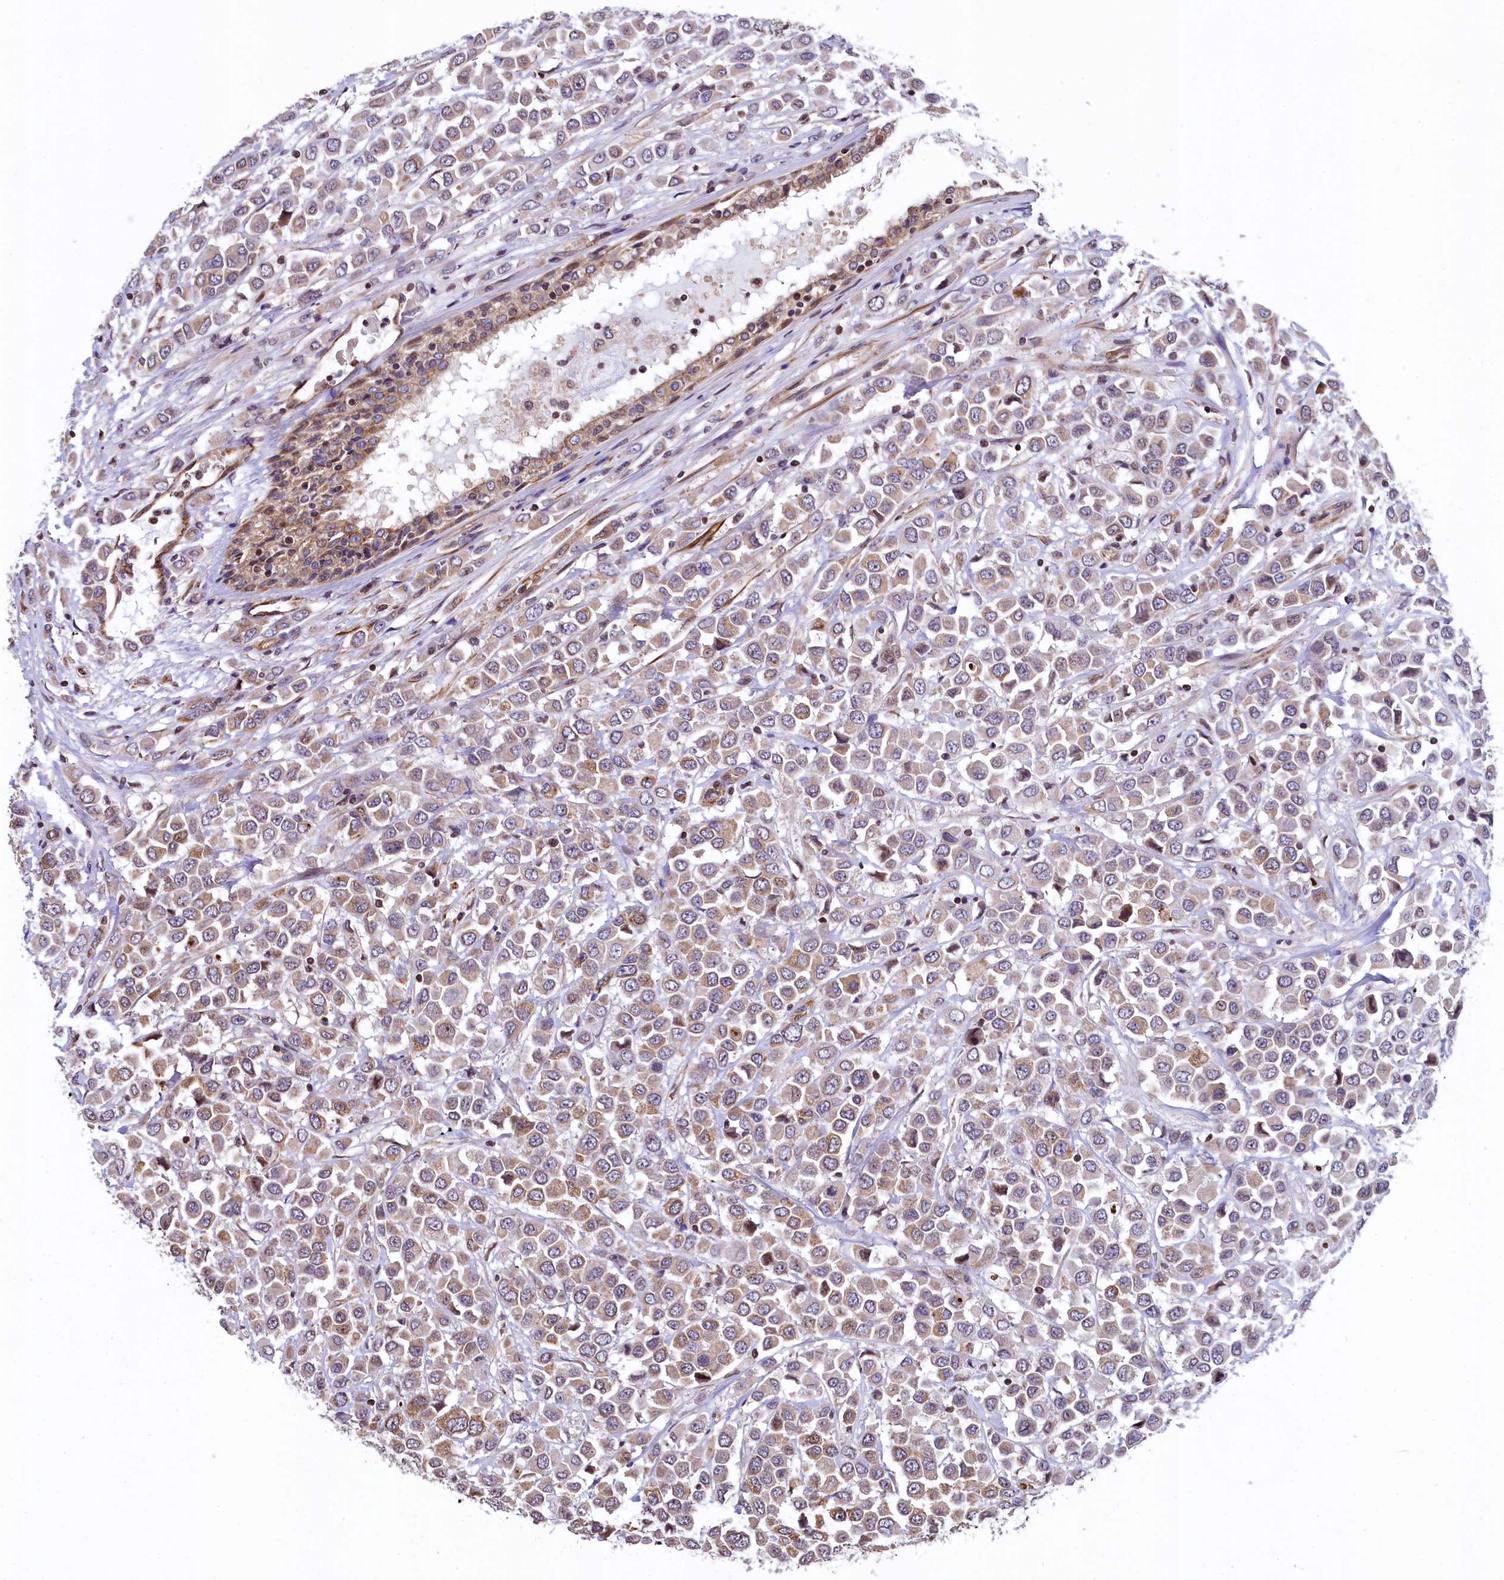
{"staining": {"intensity": "weak", "quantity": ">75%", "location": "cytoplasmic/membranous"}, "tissue": "breast cancer", "cell_type": "Tumor cells", "image_type": "cancer", "snomed": [{"axis": "morphology", "description": "Duct carcinoma"}, {"axis": "topography", "description": "Breast"}], "caption": "Immunohistochemical staining of breast cancer (intraductal carcinoma) displays weak cytoplasmic/membranous protein staining in about >75% of tumor cells.", "gene": "ZNF2", "patient": {"sex": "female", "age": 61}}